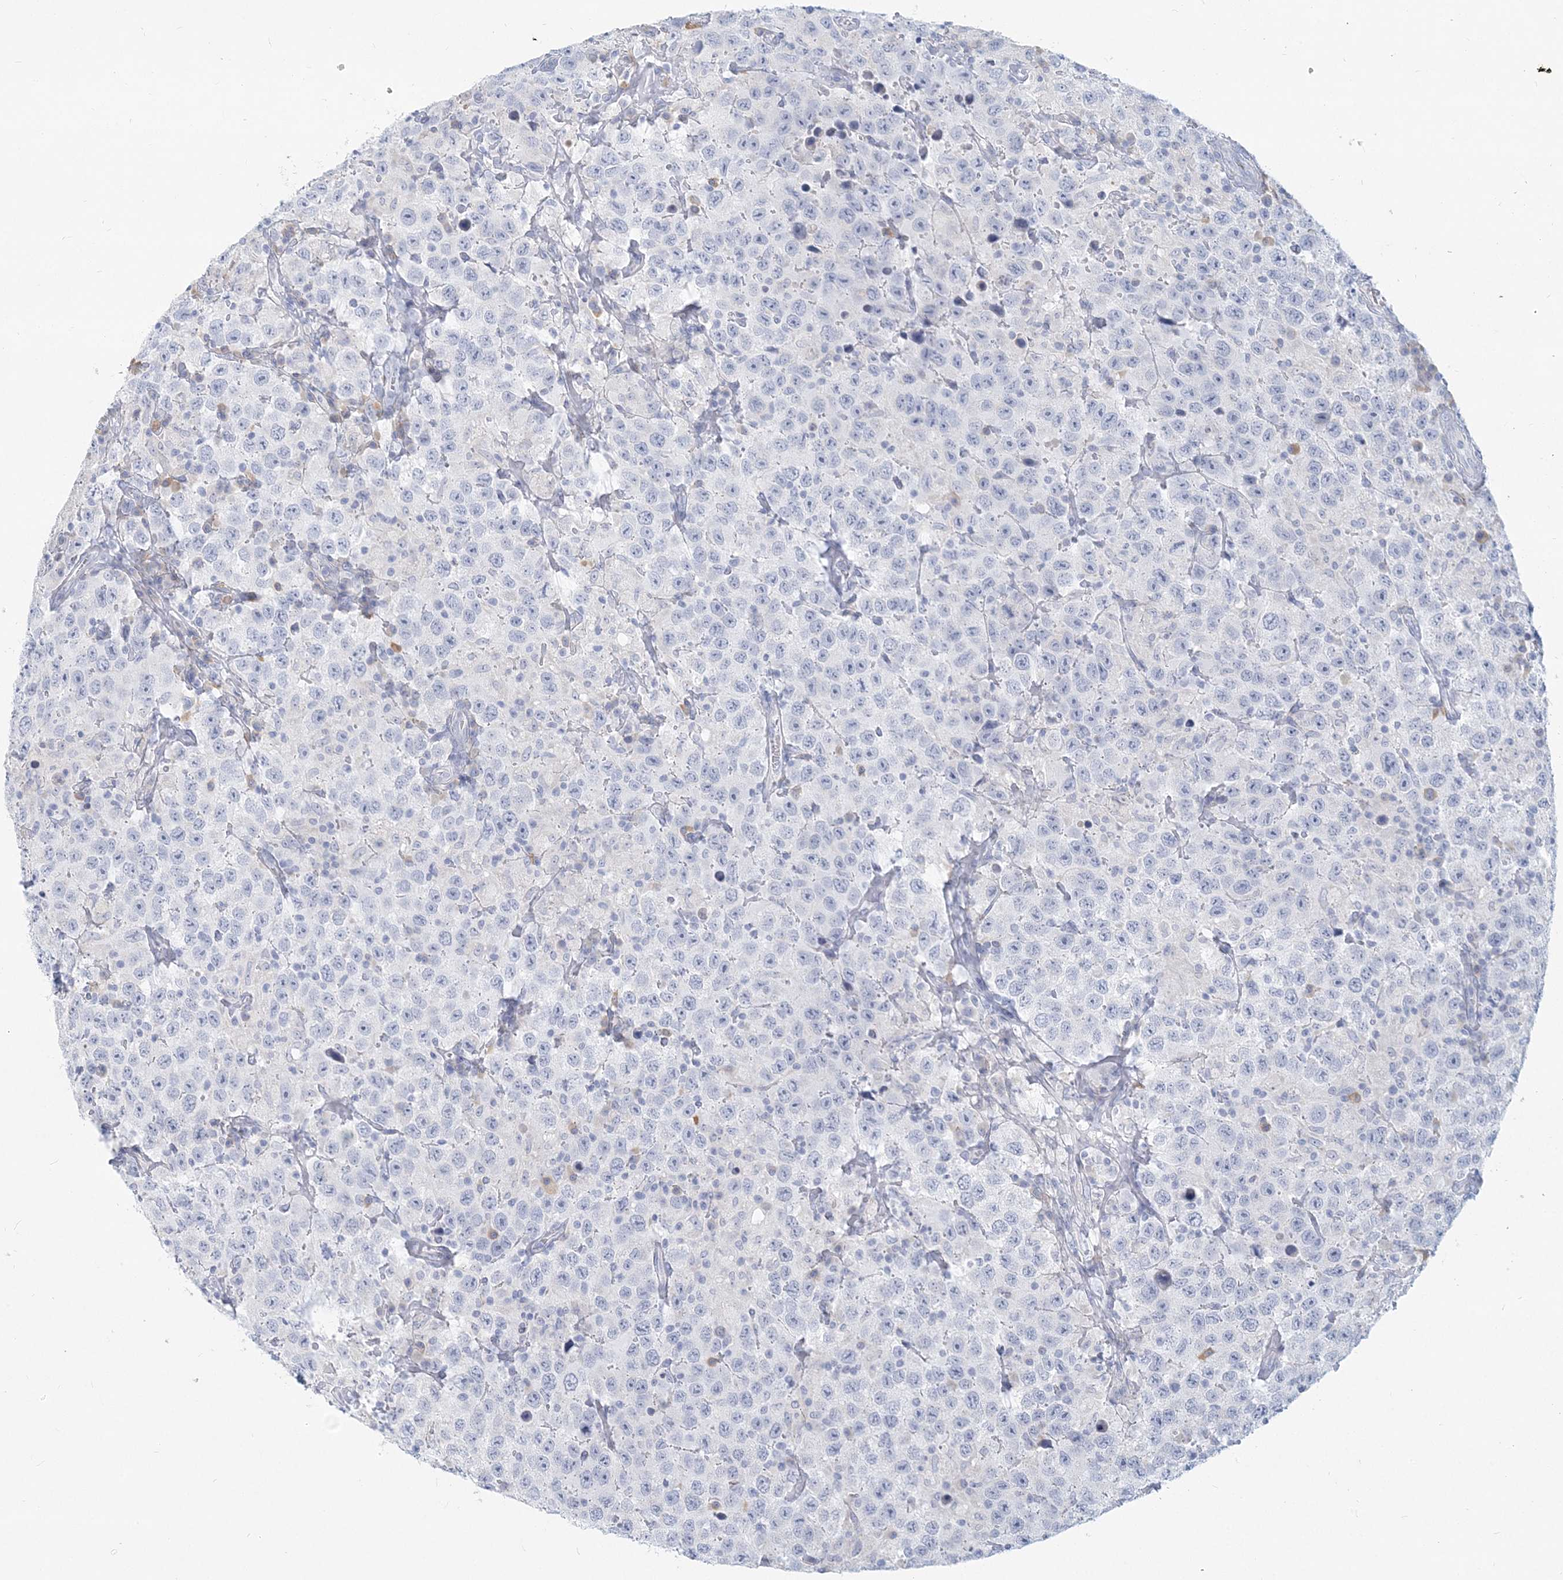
{"staining": {"intensity": "negative", "quantity": "none", "location": "none"}, "tissue": "testis cancer", "cell_type": "Tumor cells", "image_type": "cancer", "snomed": [{"axis": "morphology", "description": "Seminoma, NOS"}, {"axis": "topography", "description": "Testis"}], "caption": "Seminoma (testis) was stained to show a protein in brown. There is no significant positivity in tumor cells.", "gene": "CSN1S1", "patient": {"sex": "male", "age": 41}}